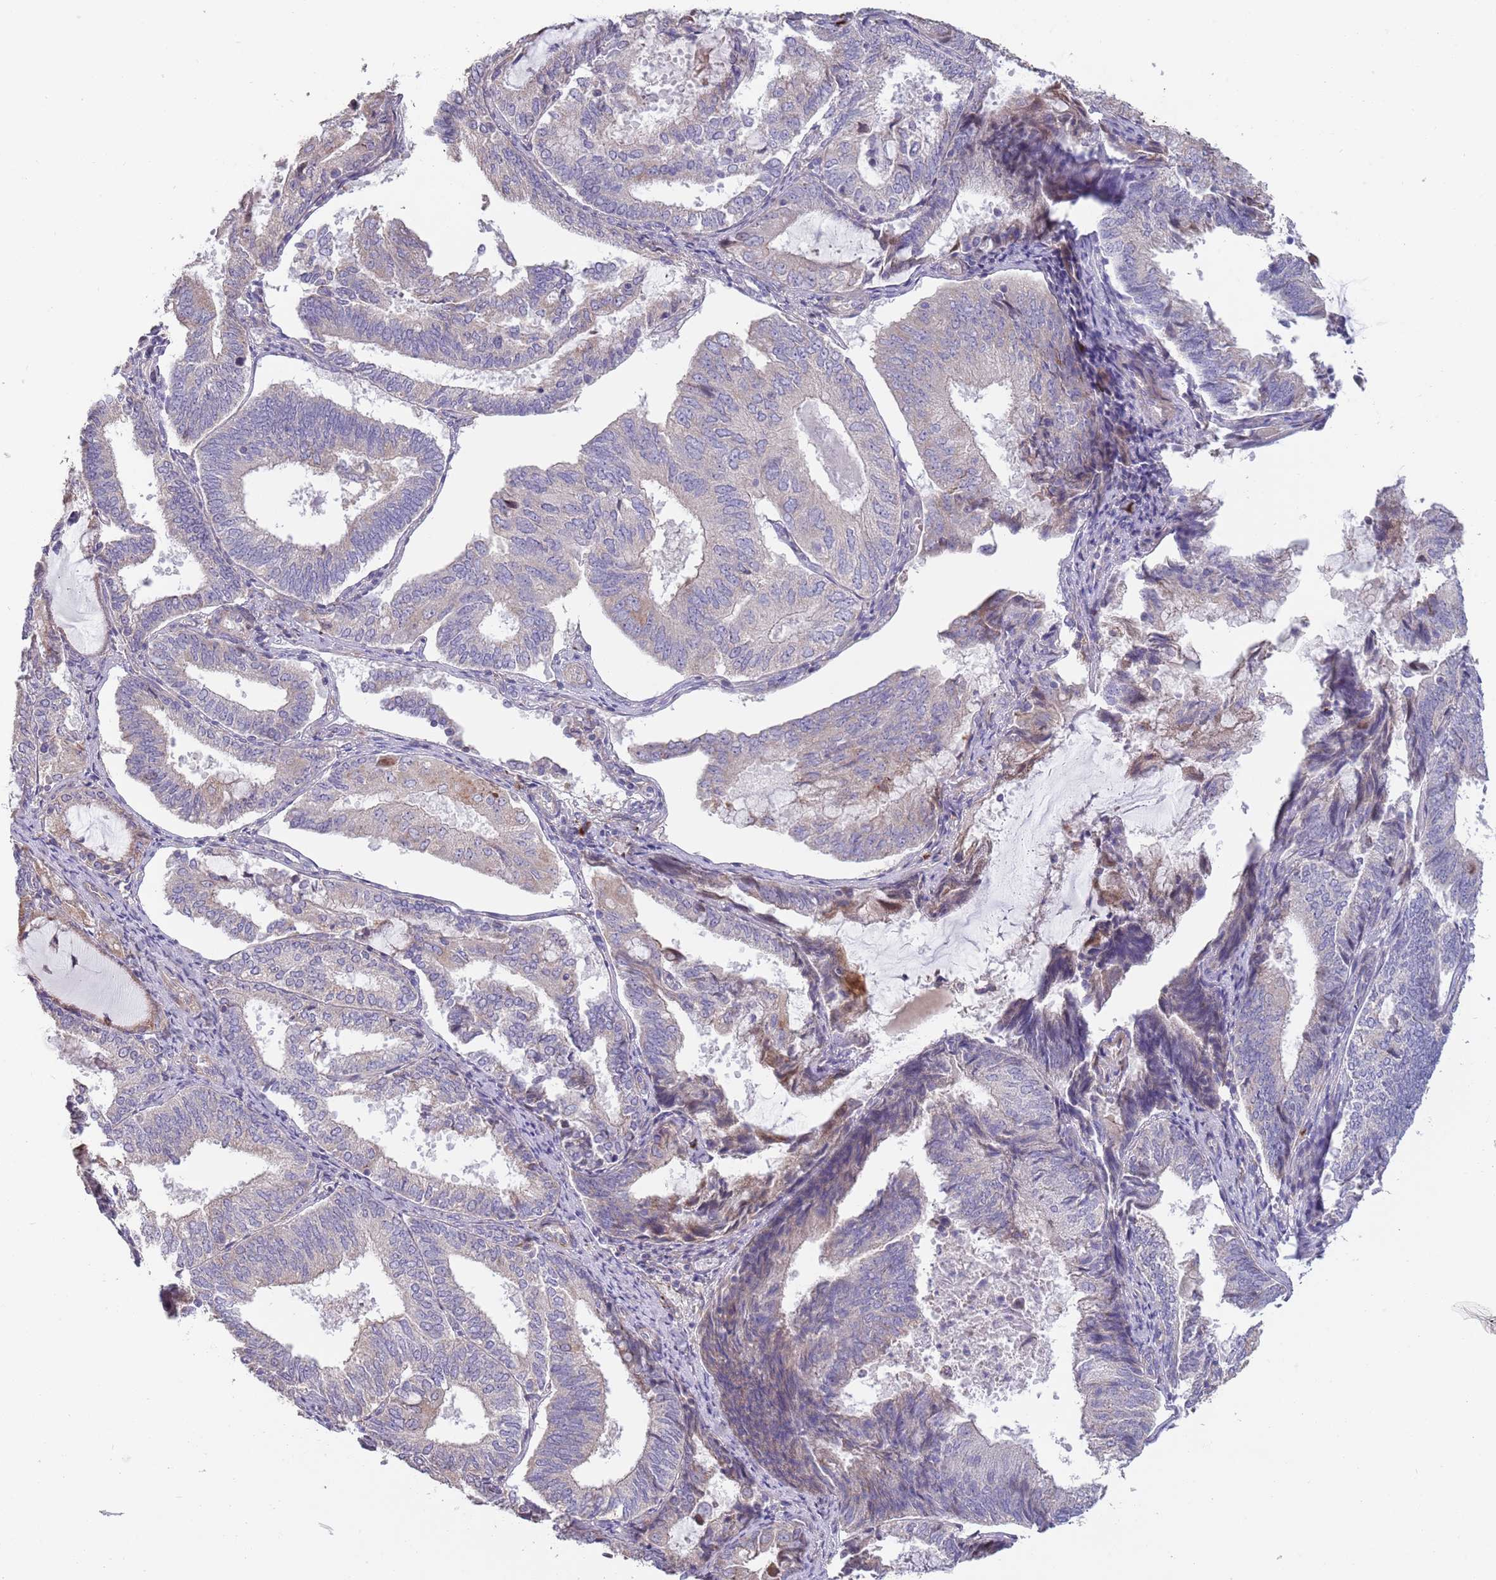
{"staining": {"intensity": "weak", "quantity": "<25%", "location": "cytoplasmic/membranous"}, "tissue": "endometrial cancer", "cell_type": "Tumor cells", "image_type": "cancer", "snomed": [{"axis": "morphology", "description": "Adenocarcinoma, NOS"}, {"axis": "topography", "description": "Endometrium"}], "caption": "This is a histopathology image of immunohistochemistry (IHC) staining of adenocarcinoma (endometrial), which shows no expression in tumor cells.", "gene": "SUSD1", "patient": {"sex": "female", "age": 81}}